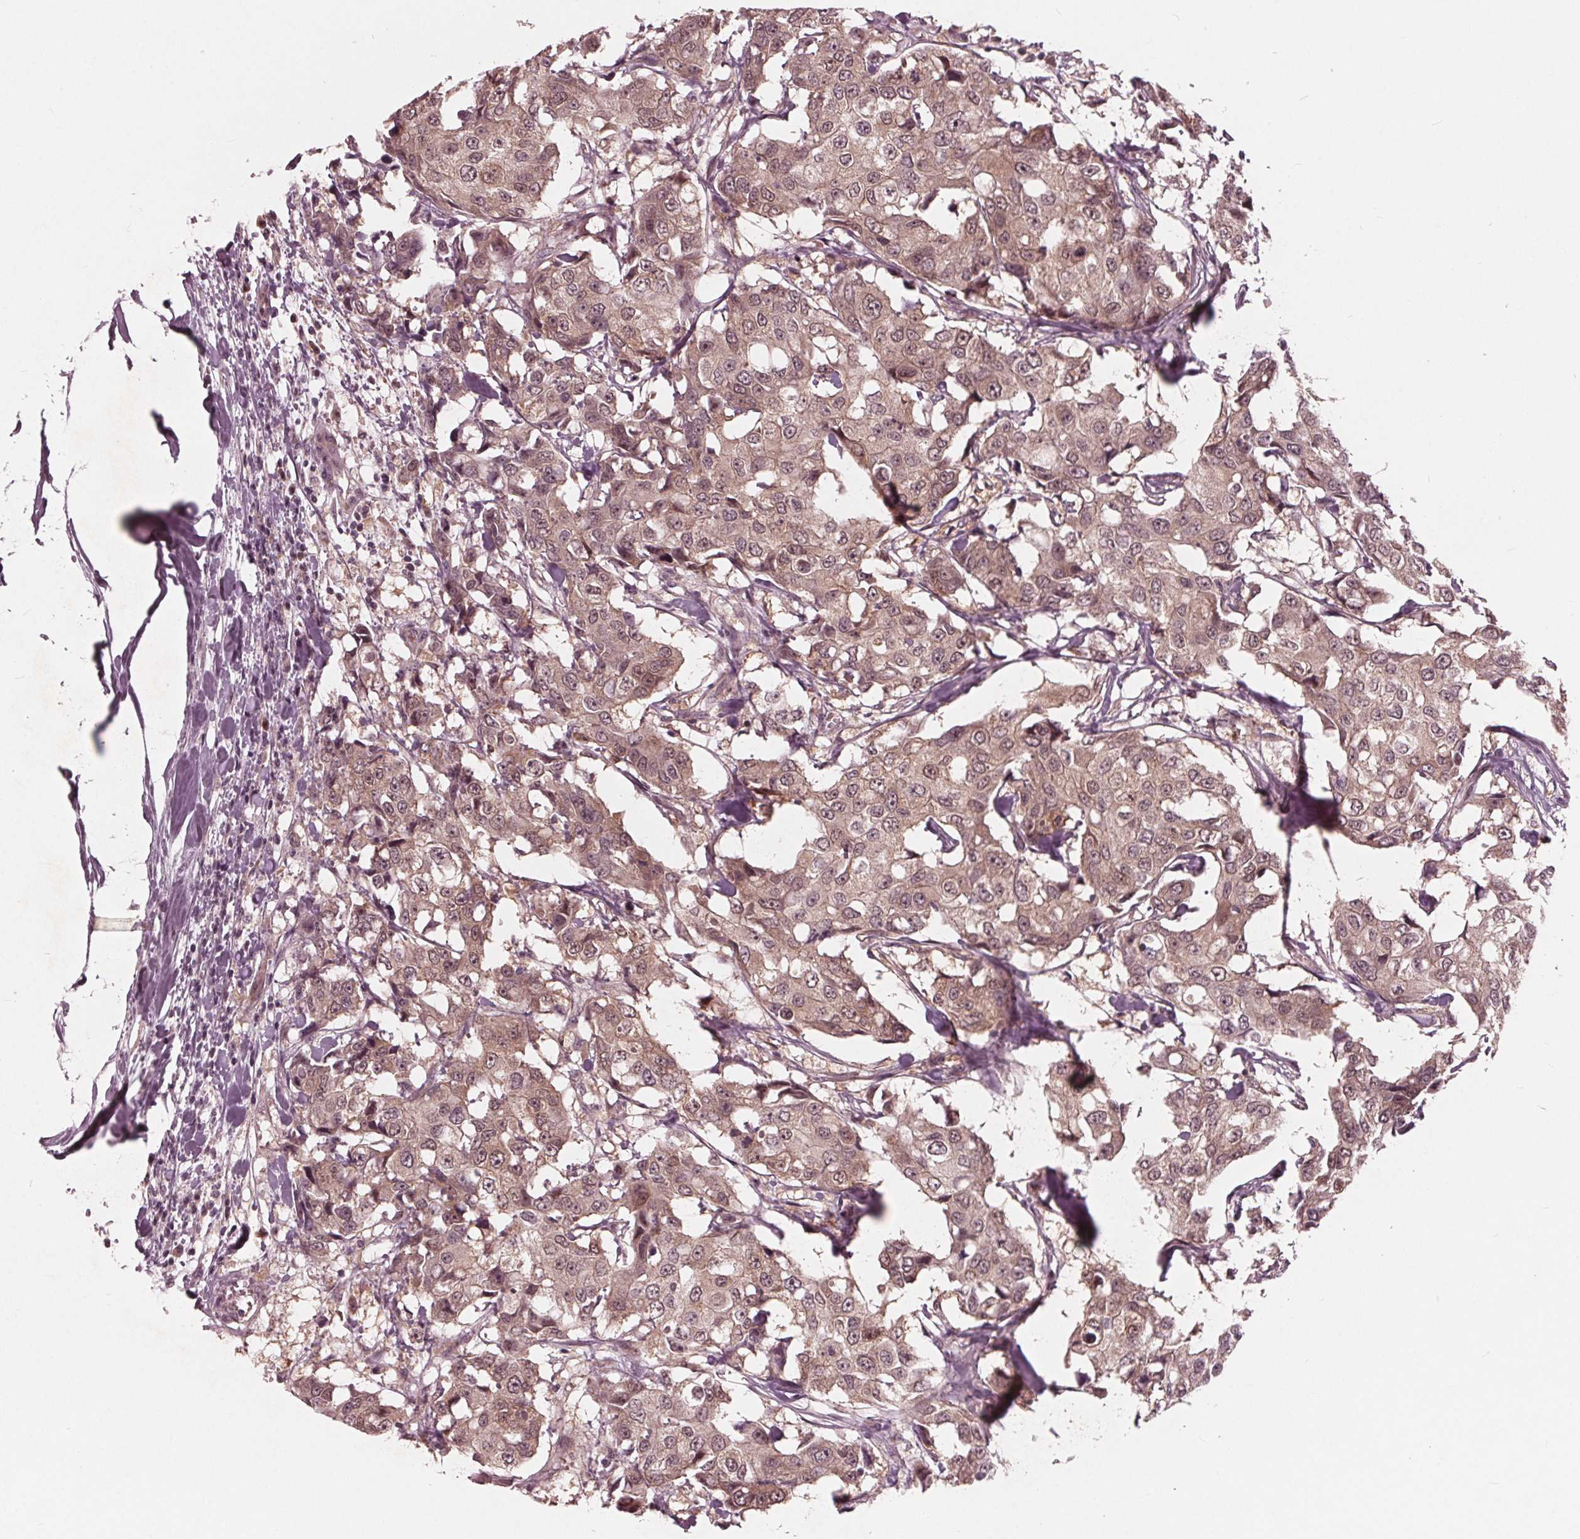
{"staining": {"intensity": "weak", "quantity": ">75%", "location": "cytoplasmic/membranous"}, "tissue": "breast cancer", "cell_type": "Tumor cells", "image_type": "cancer", "snomed": [{"axis": "morphology", "description": "Duct carcinoma"}, {"axis": "topography", "description": "Breast"}], "caption": "This is an image of immunohistochemistry staining of breast infiltrating ductal carcinoma, which shows weak expression in the cytoplasmic/membranous of tumor cells.", "gene": "UBALD1", "patient": {"sex": "female", "age": 27}}